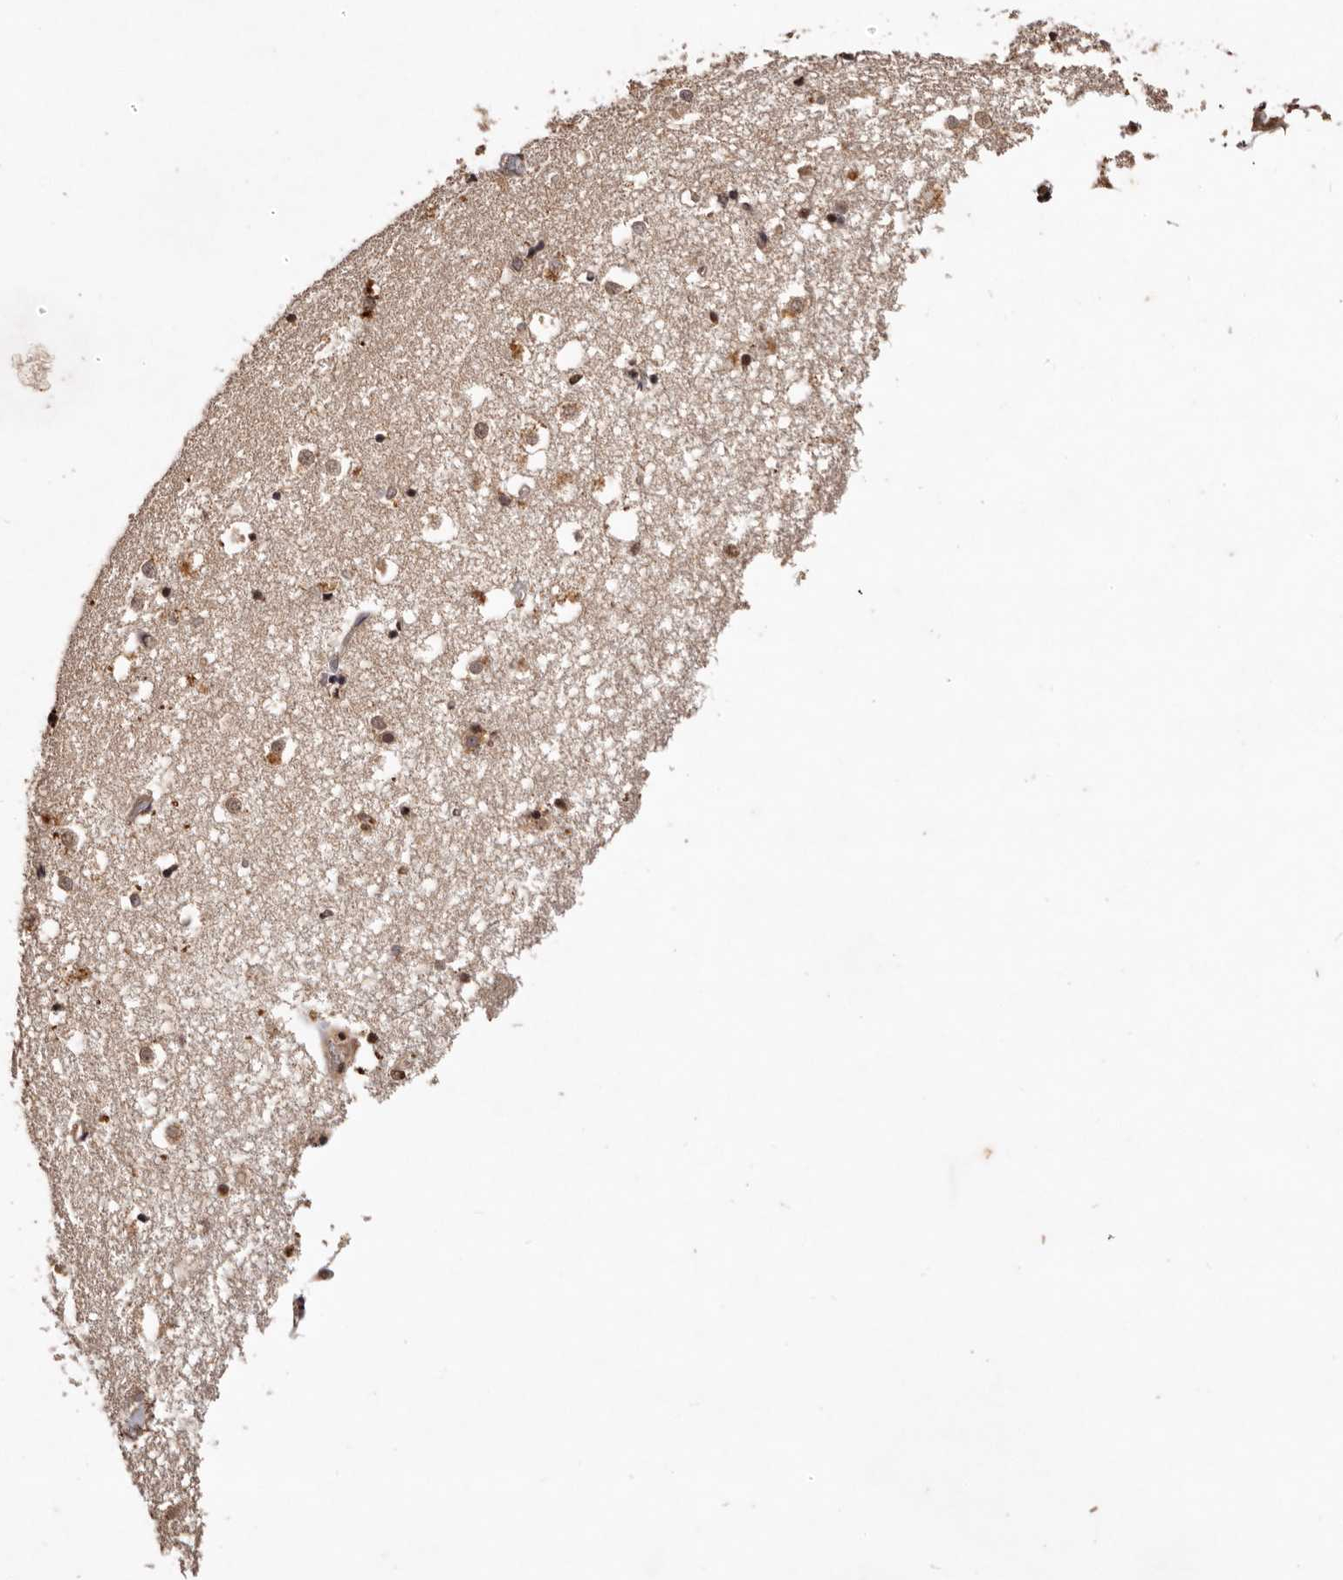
{"staining": {"intensity": "moderate", "quantity": "25%-75%", "location": "cytoplasmic/membranous,nuclear"}, "tissue": "caudate", "cell_type": "Glial cells", "image_type": "normal", "snomed": [{"axis": "morphology", "description": "Normal tissue, NOS"}, {"axis": "topography", "description": "Lateral ventricle wall"}], "caption": "The image exhibits immunohistochemical staining of benign caudate. There is moderate cytoplasmic/membranous,nuclear staining is seen in approximately 25%-75% of glial cells. The staining was performed using DAB (3,3'-diaminobenzidine), with brown indicating positive protein expression. Nuclei are stained blue with hematoxylin.", "gene": "NOTCH1", "patient": {"sex": "male", "age": 45}}